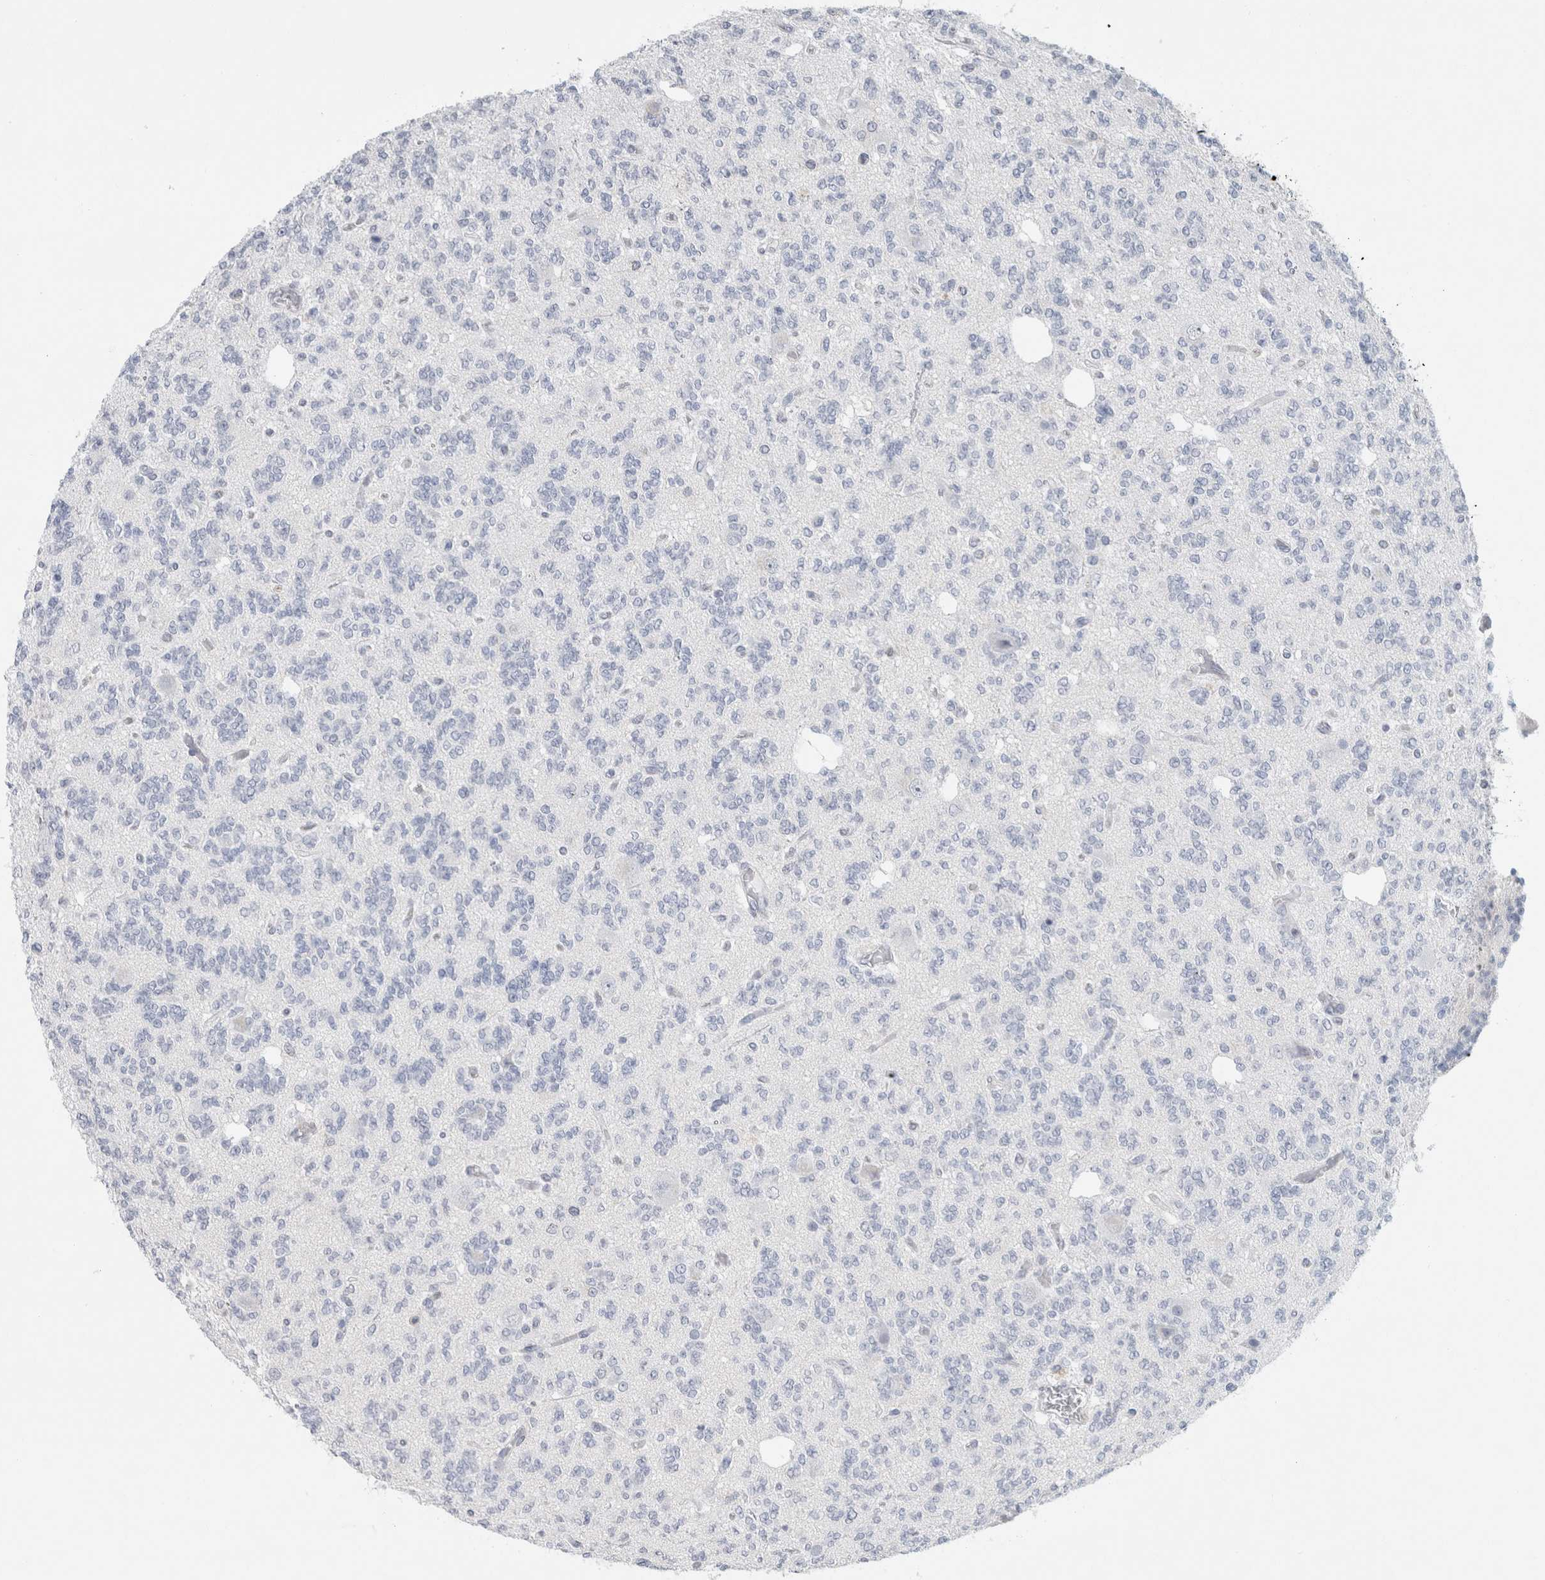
{"staining": {"intensity": "negative", "quantity": "none", "location": "none"}, "tissue": "glioma", "cell_type": "Tumor cells", "image_type": "cancer", "snomed": [{"axis": "morphology", "description": "Glioma, malignant, Low grade"}, {"axis": "topography", "description": "Brain"}], "caption": "This micrograph is of glioma stained with immunohistochemistry to label a protein in brown with the nuclei are counter-stained blue. There is no positivity in tumor cells. Brightfield microscopy of immunohistochemistry stained with DAB (3,3'-diaminobenzidine) (brown) and hematoxylin (blue), captured at high magnification.", "gene": "CASP6", "patient": {"sex": "male", "age": 38}}